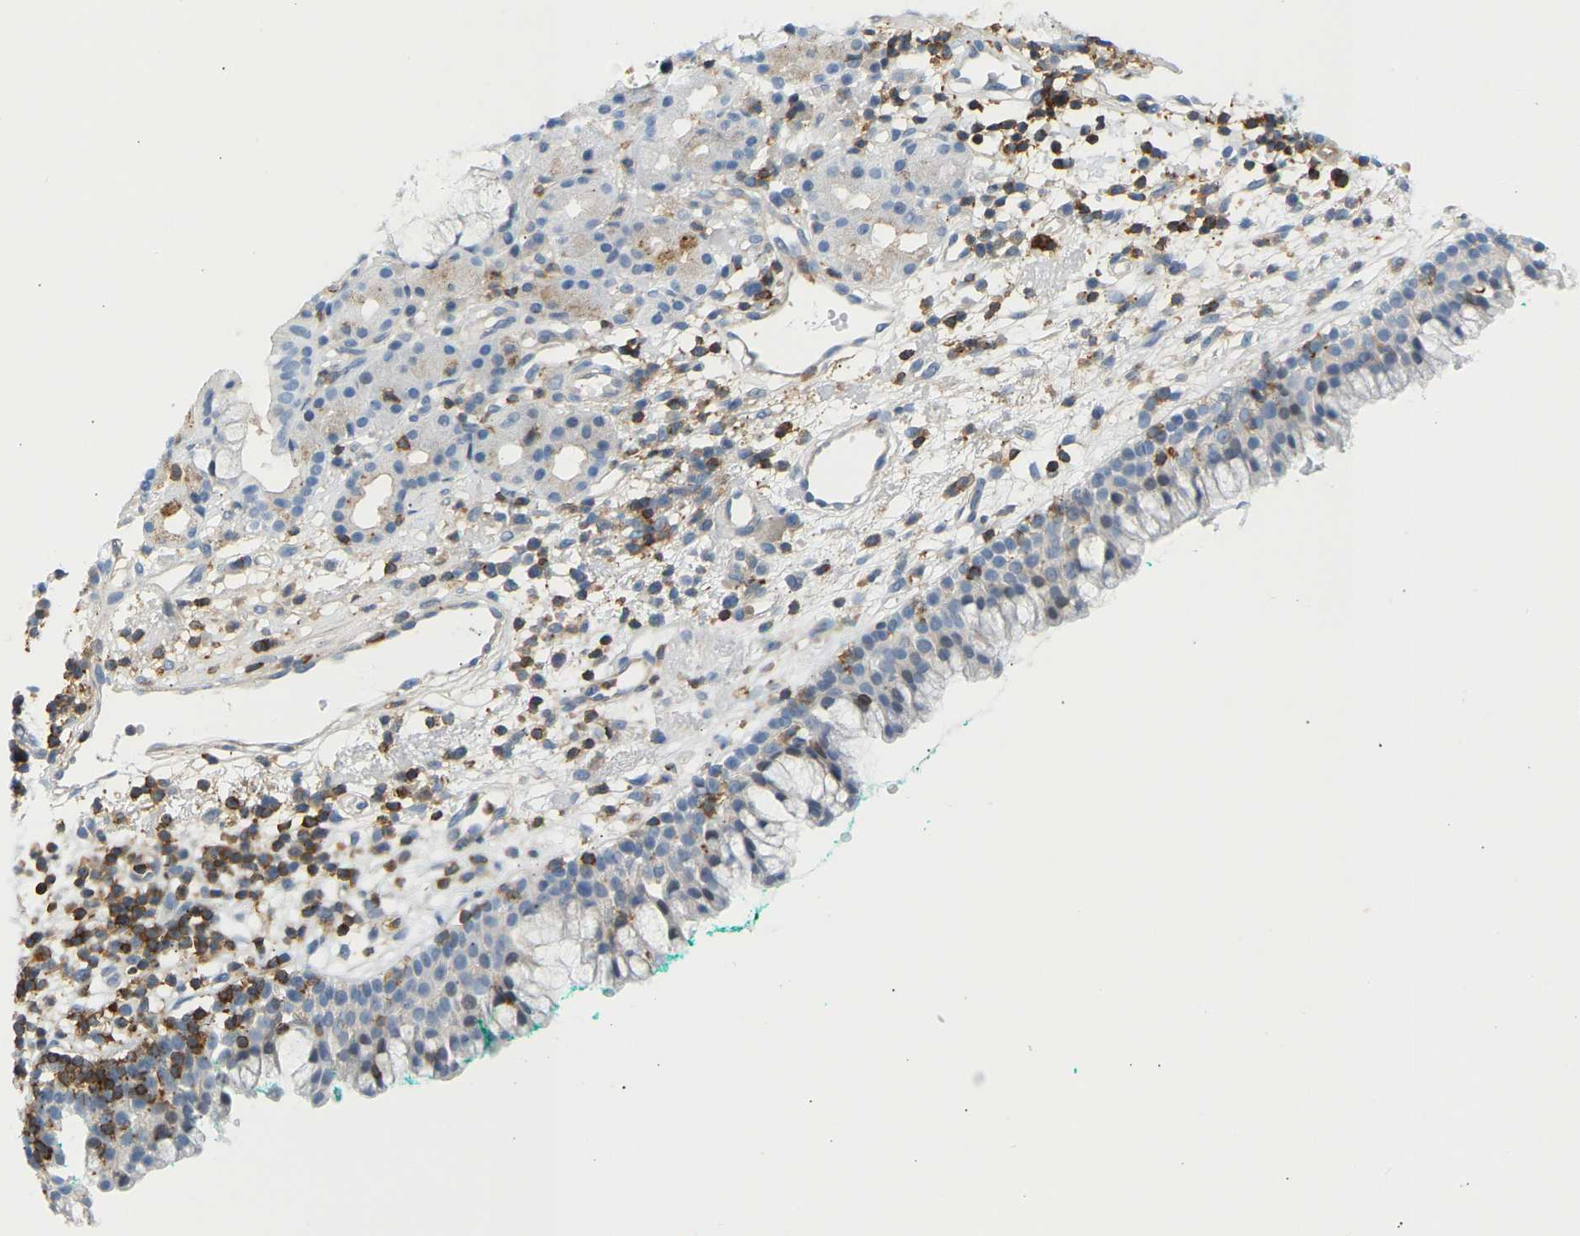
{"staining": {"intensity": "negative", "quantity": "none", "location": "none"}, "tissue": "nasopharynx", "cell_type": "Respiratory epithelial cells", "image_type": "normal", "snomed": [{"axis": "morphology", "description": "Normal tissue, NOS"}, {"axis": "morphology", "description": "Basal cell carcinoma"}, {"axis": "topography", "description": "Cartilage tissue"}, {"axis": "topography", "description": "Nasopharynx"}, {"axis": "topography", "description": "Oral tissue"}], "caption": "Unremarkable nasopharynx was stained to show a protein in brown. There is no significant expression in respiratory epithelial cells.", "gene": "FNBP1", "patient": {"sex": "female", "age": 77}}